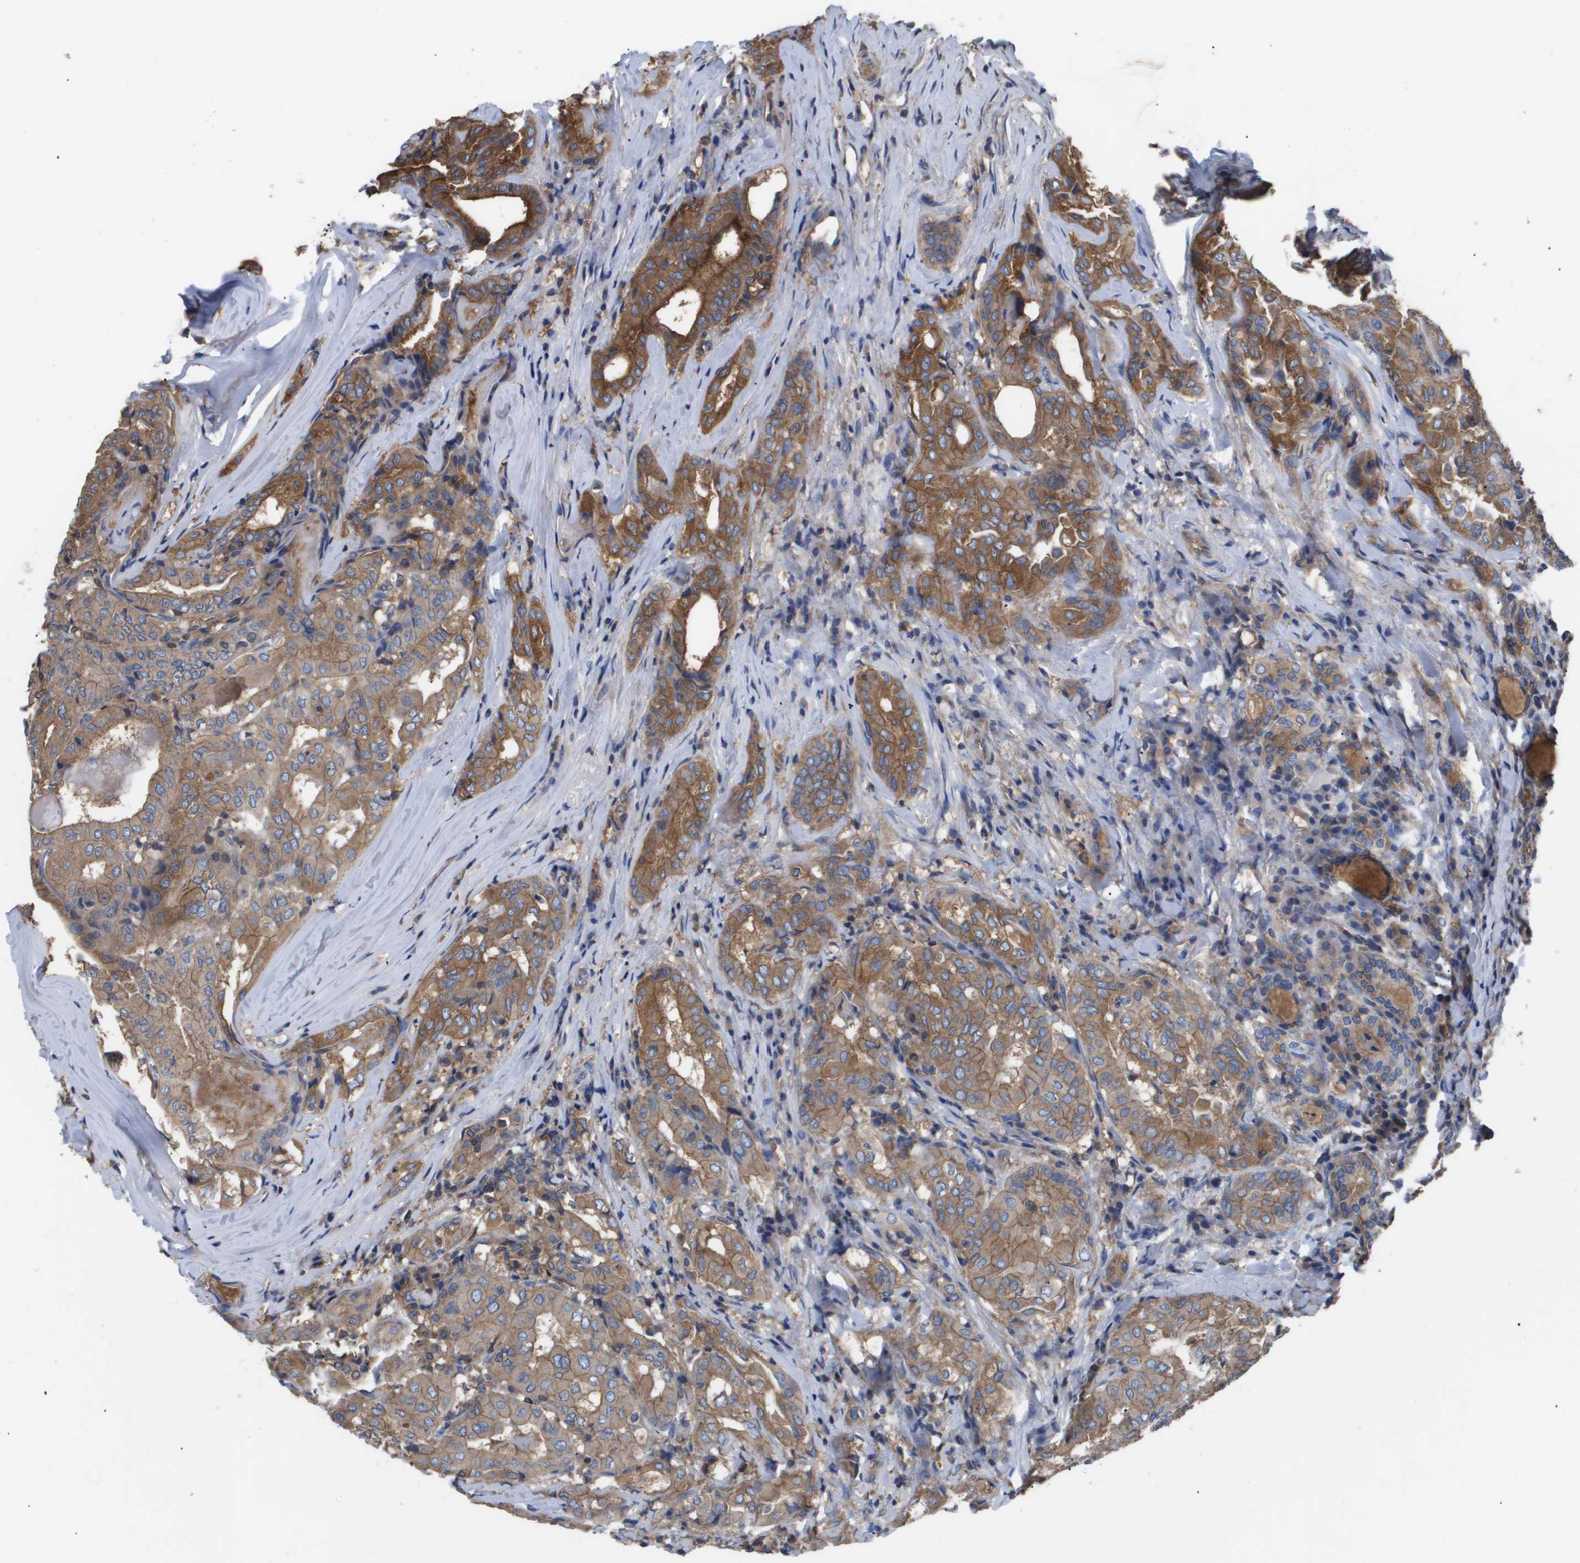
{"staining": {"intensity": "moderate", "quantity": "25%-75%", "location": "cytoplasmic/membranous"}, "tissue": "thyroid cancer", "cell_type": "Tumor cells", "image_type": "cancer", "snomed": [{"axis": "morphology", "description": "Papillary adenocarcinoma, NOS"}, {"axis": "topography", "description": "Thyroid gland"}], "caption": "Immunohistochemical staining of thyroid cancer displays medium levels of moderate cytoplasmic/membranous protein positivity in approximately 25%-75% of tumor cells. (Brightfield microscopy of DAB IHC at high magnification).", "gene": "SERPINA6", "patient": {"sex": "female", "age": 42}}